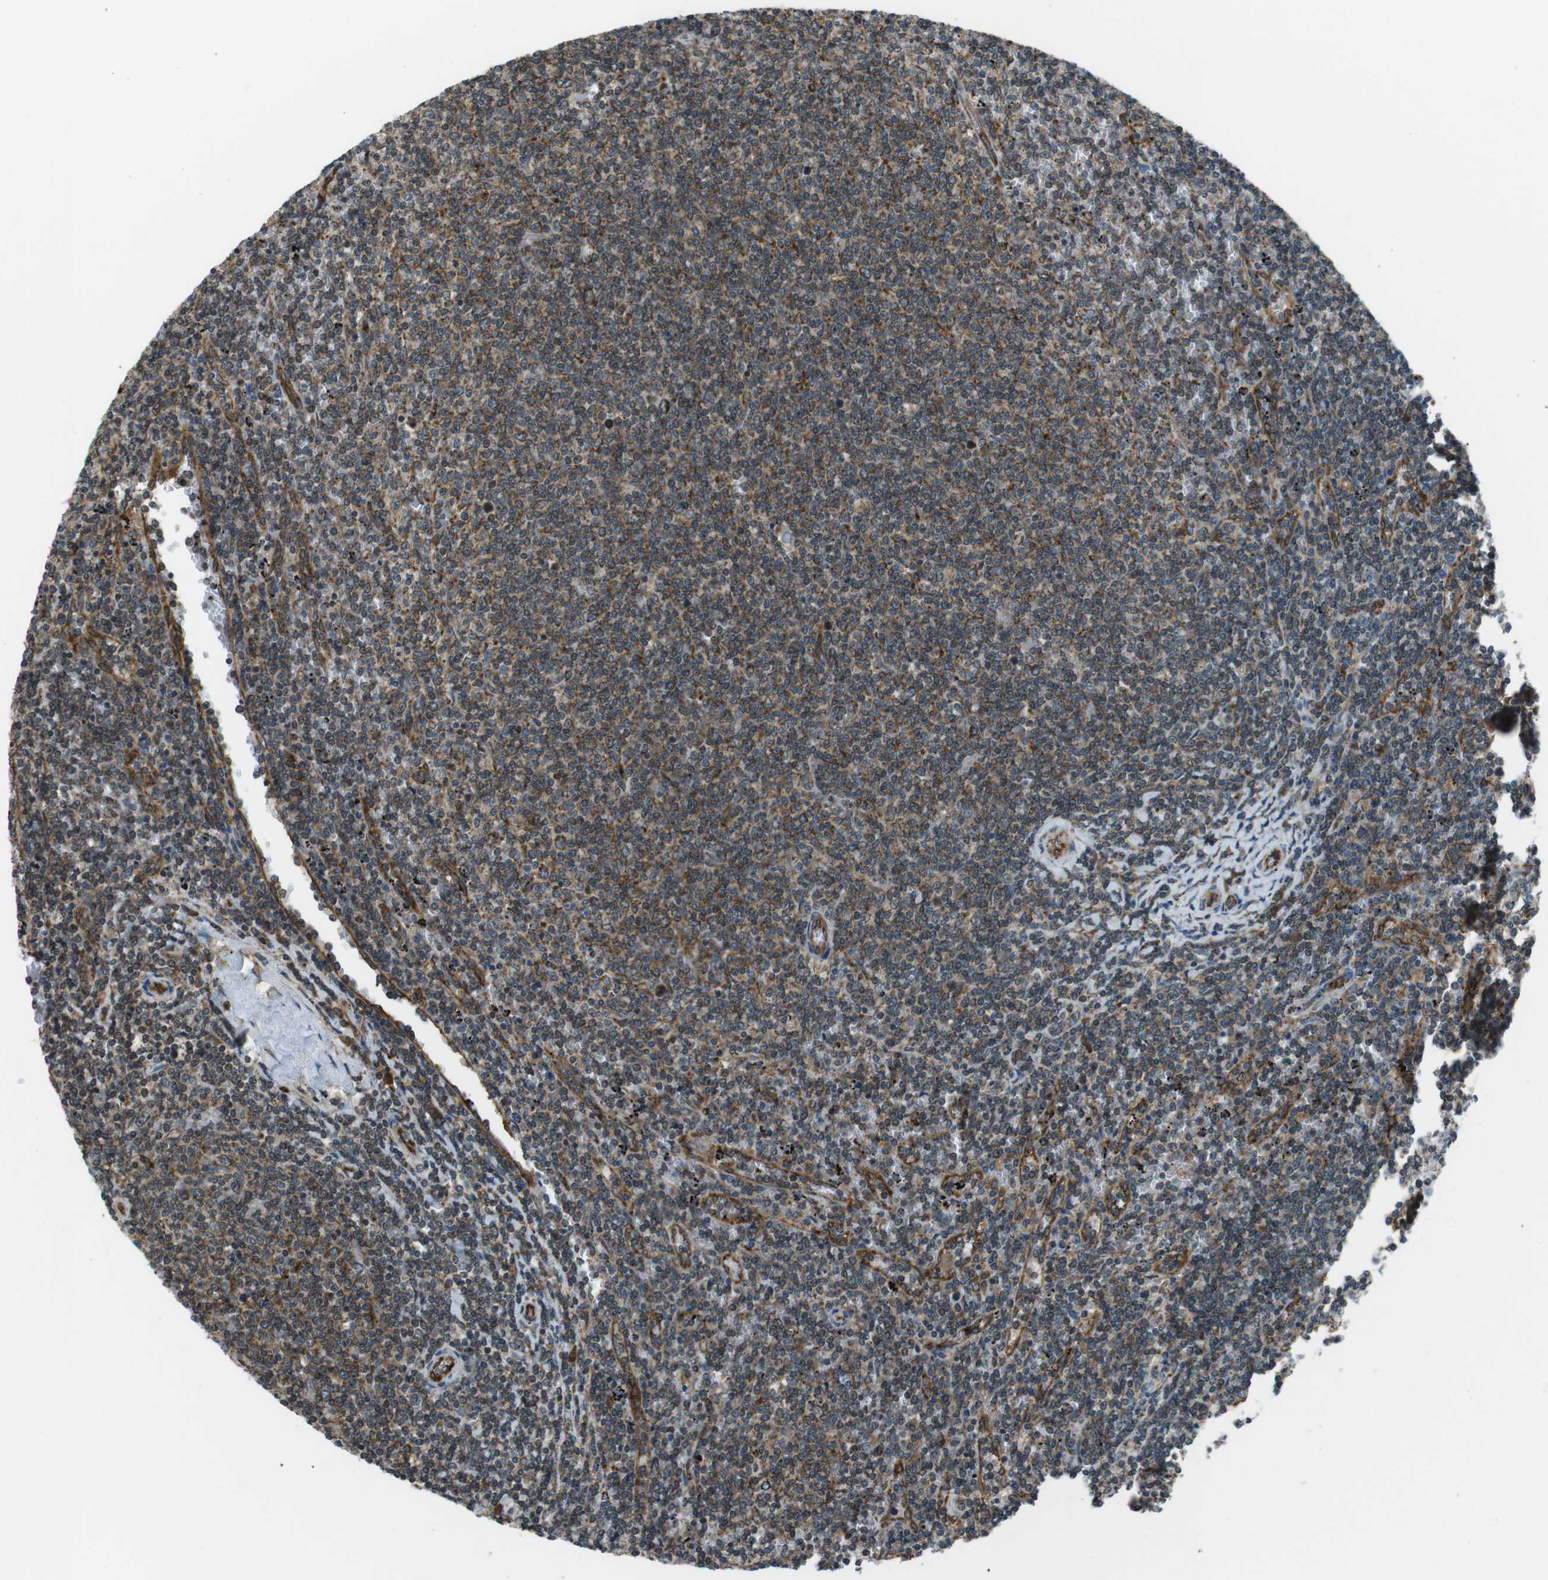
{"staining": {"intensity": "moderate", "quantity": "<25%", "location": "cytoplasmic/membranous"}, "tissue": "lymphoma", "cell_type": "Tumor cells", "image_type": "cancer", "snomed": [{"axis": "morphology", "description": "Malignant lymphoma, non-Hodgkin's type, Low grade"}, {"axis": "topography", "description": "Spleen"}], "caption": "Tumor cells exhibit low levels of moderate cytoplasmic/membranous positivity in approximately <25% of cells in lymphoma. Nuclei are stained in blue.", "gene": "KTN1", "patient": {"sex": "female", "age": 50}}